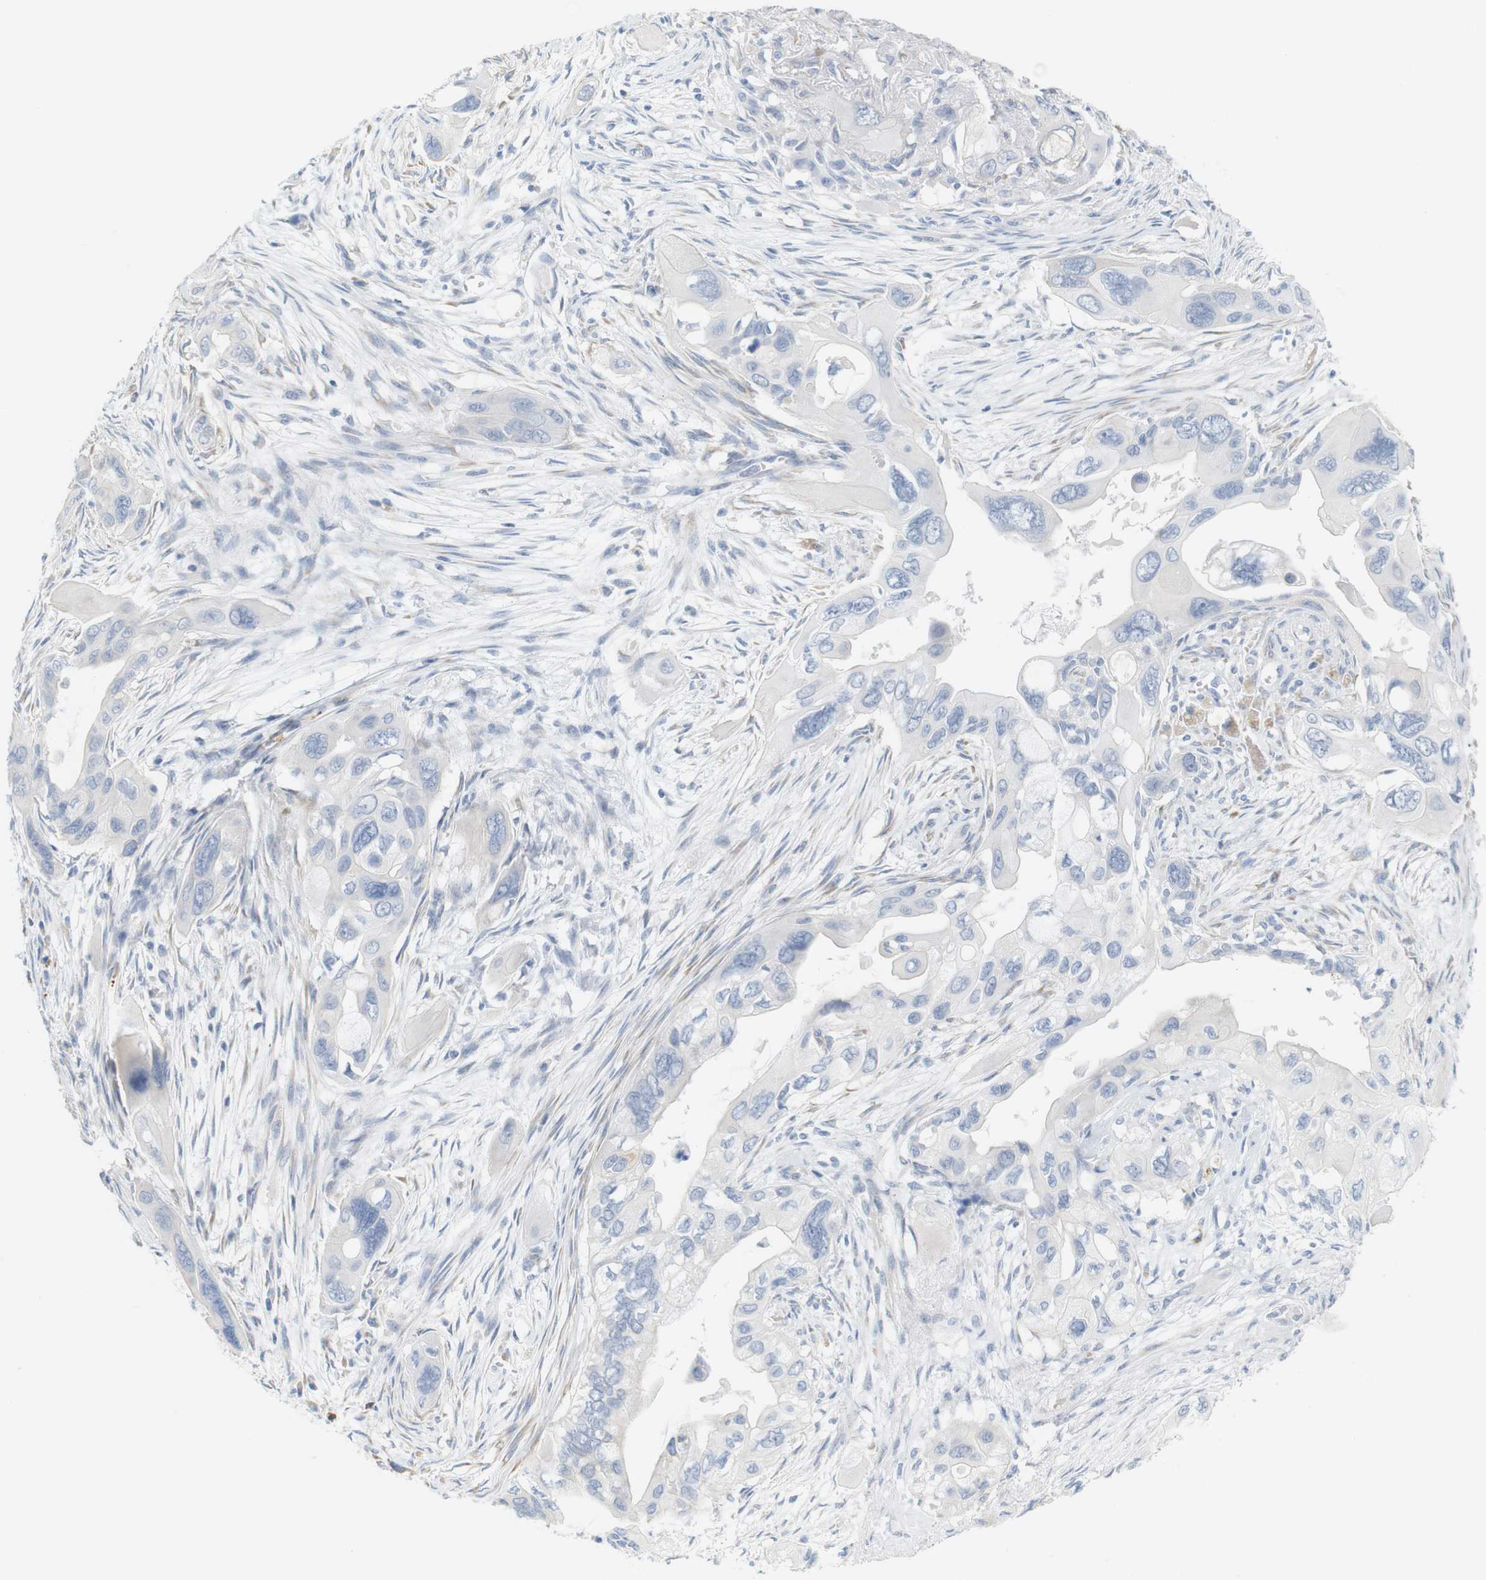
{"staining": {"intensity": "negative", "quantity": "none", "location": "none"}, "tissue": "pancreatic cancer", "cell_type": "Tumor cells", "image_type": "cancer", "snomed": [{"axis": "morphology", "description": "Adenocarcinoma, NOS"}, {"axis": "topography", "description": "Pancreas"}], "caption": "This is a micrograph of immunohistochemistry (IHC) staining of pancreatic cancer (adenocarcinoma), which shows no staining in tumor cells.", "gene": "RGS9", "patient": {"sex": "male", "age": 73}}